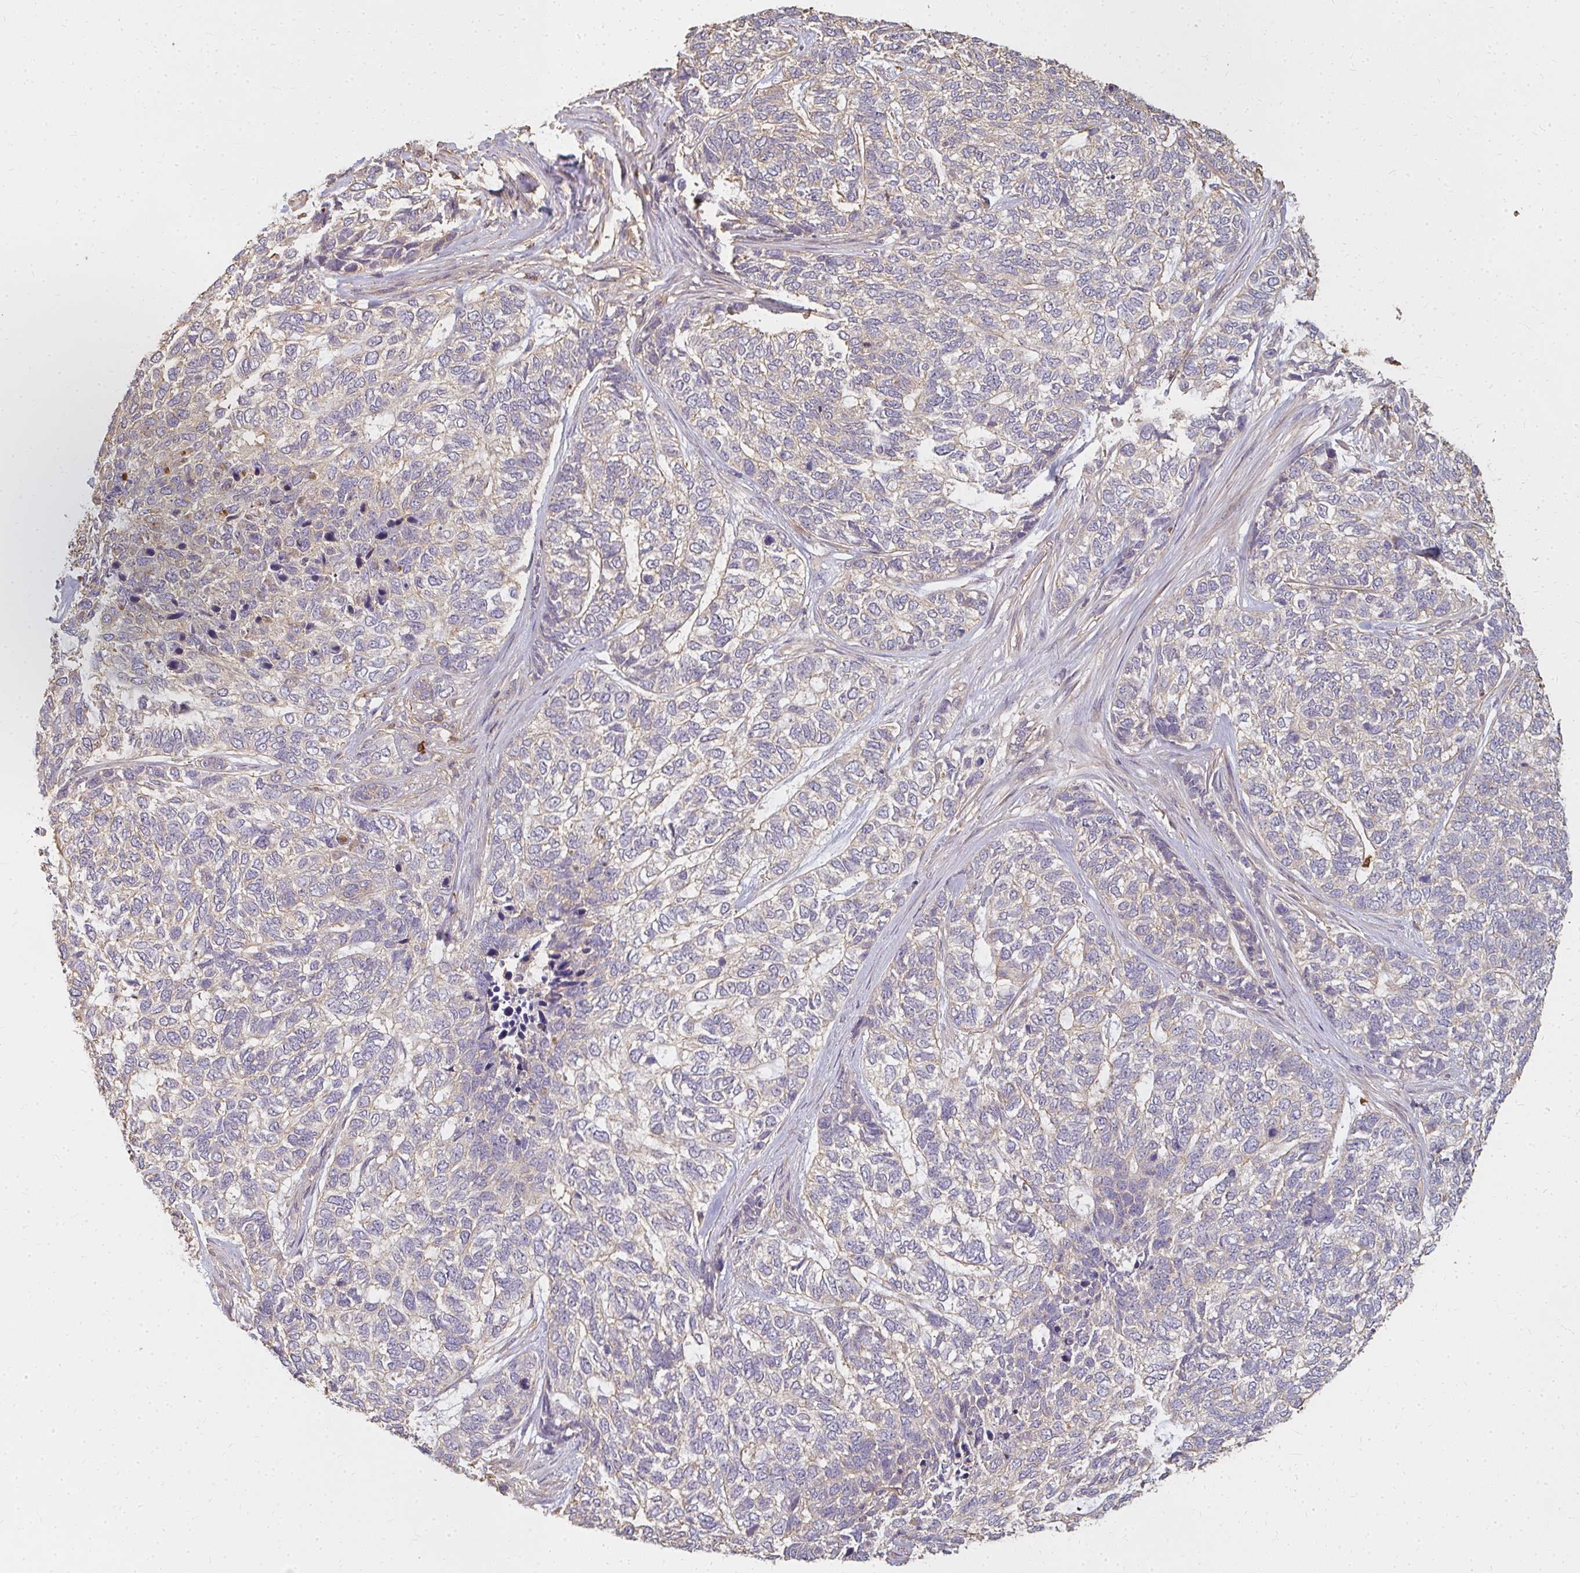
{"staining": {"intensity": "weak", "quantity": "<25%", "location": "cytoplasmic/membranous"}, "tissue": "skin cancer", "cell_type": "Tumor cells", "image_type": "cancer", "snomed": [{"axis": "morphology", "description": "Basal cell carcinoma"}, {"axis": "topography", "description": "Skin"}], "caption": "Immunohistochemistry of human skin cancer (basal cell carcinoma) shows no expression in tumor cells.", "gene": "CNTRL", "patient": {"sex": "female", "age": 65}}